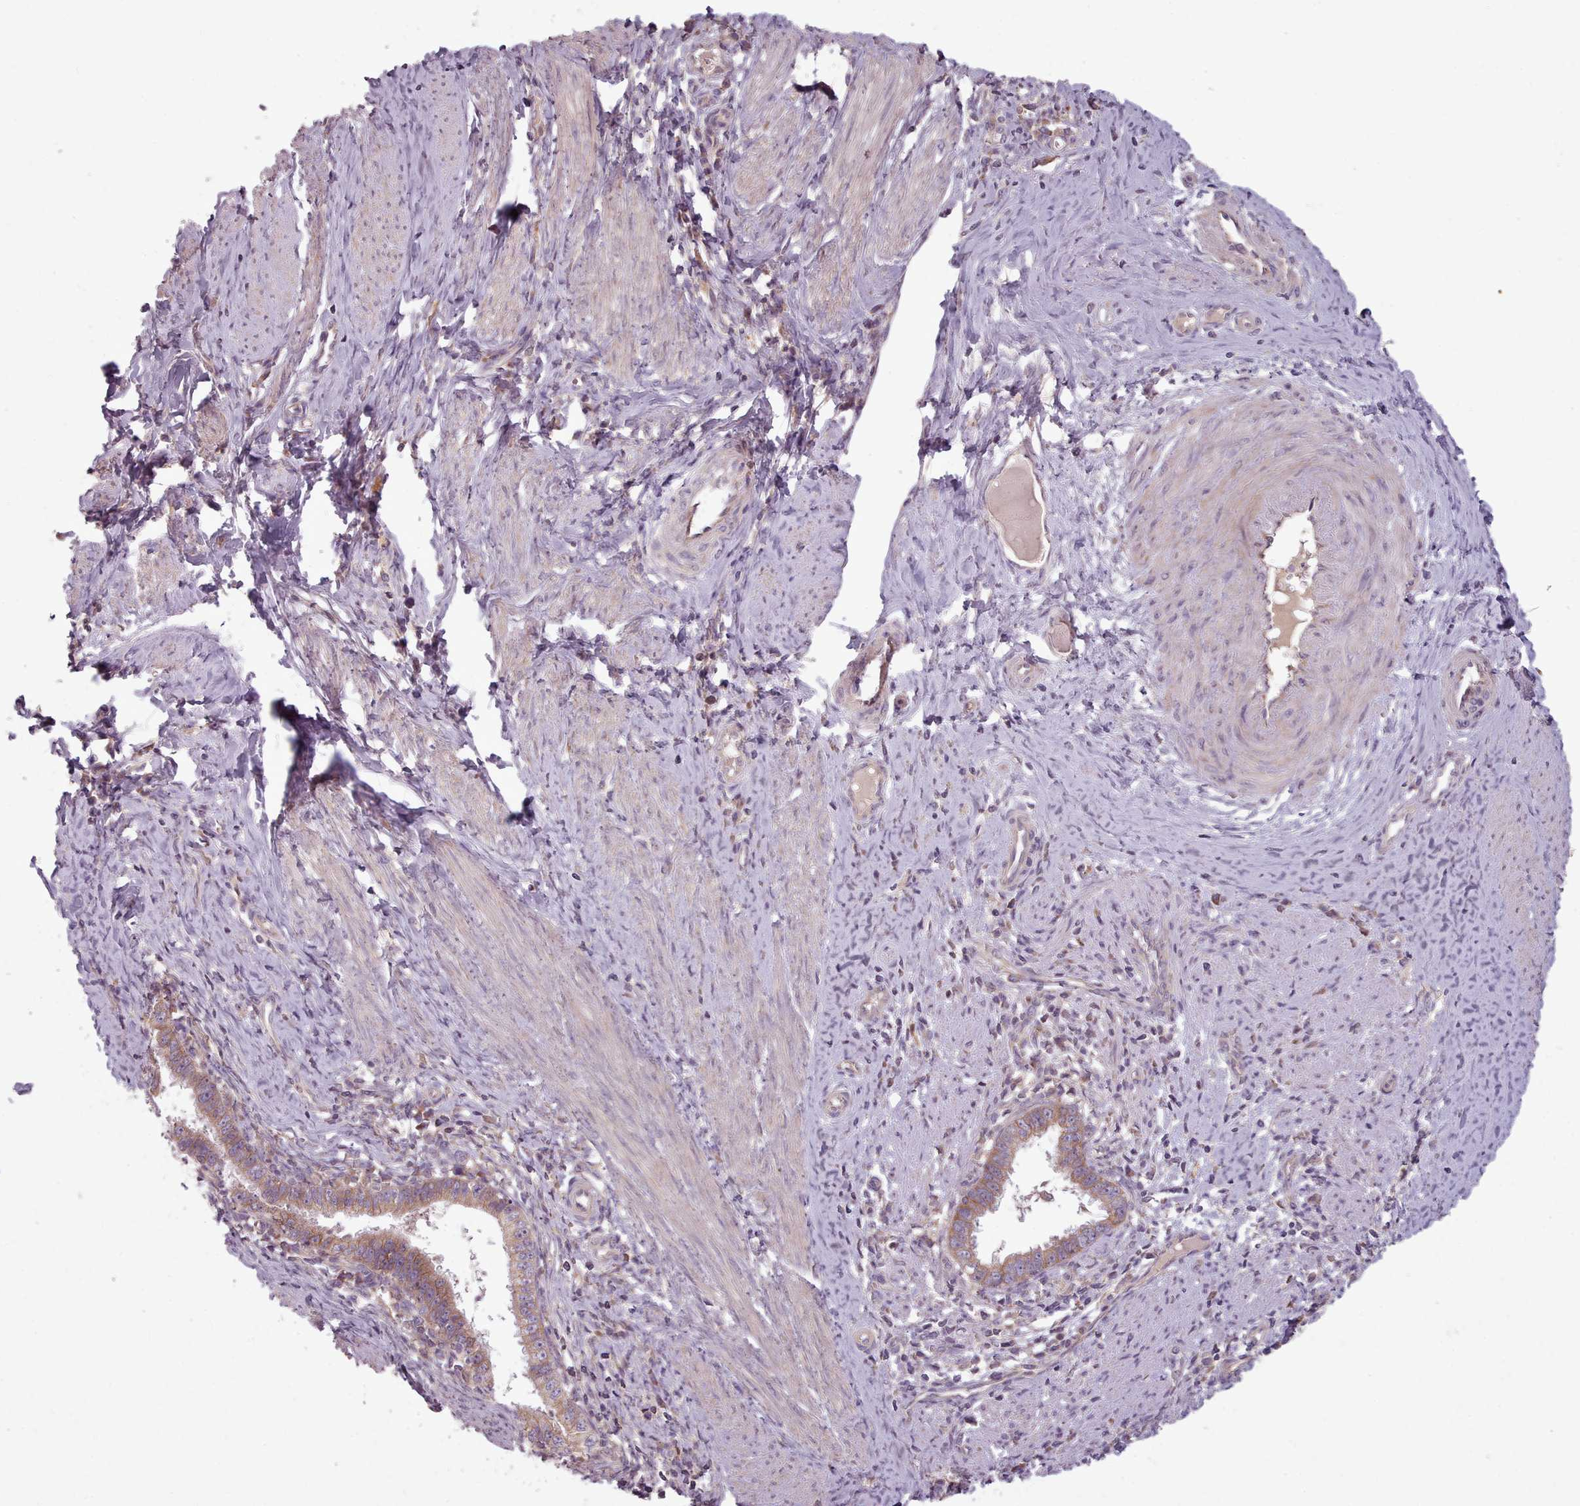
{"staining": {"intensity": "moderate", "quantity": ">75%", "location": "cytoplasmic/membranous"}, "tissue": "cervical cancer", "cell_type": "Tumor cells", "image_type": "cancer", "snomed": [{"axis": "morphology", "description": "Adenocarcinoma, NOS"}, {"axis": "topography", "description": "Cervix"}], "caption": "A histopathology image of cervical cancer (adenocarcinoma) stained for a protein reveals moderate cytoplasmic/membranous brown staining in tumor cells. The staining was performed using DAB (3,3'-diaminobenzidine) to visualize the protein expression in brown, while the nuclei were stained in blue with hematoxylin (Magnification: 20x).", "gene": "NT5DC2", "patient": {"sex": "female", "age": 36}}